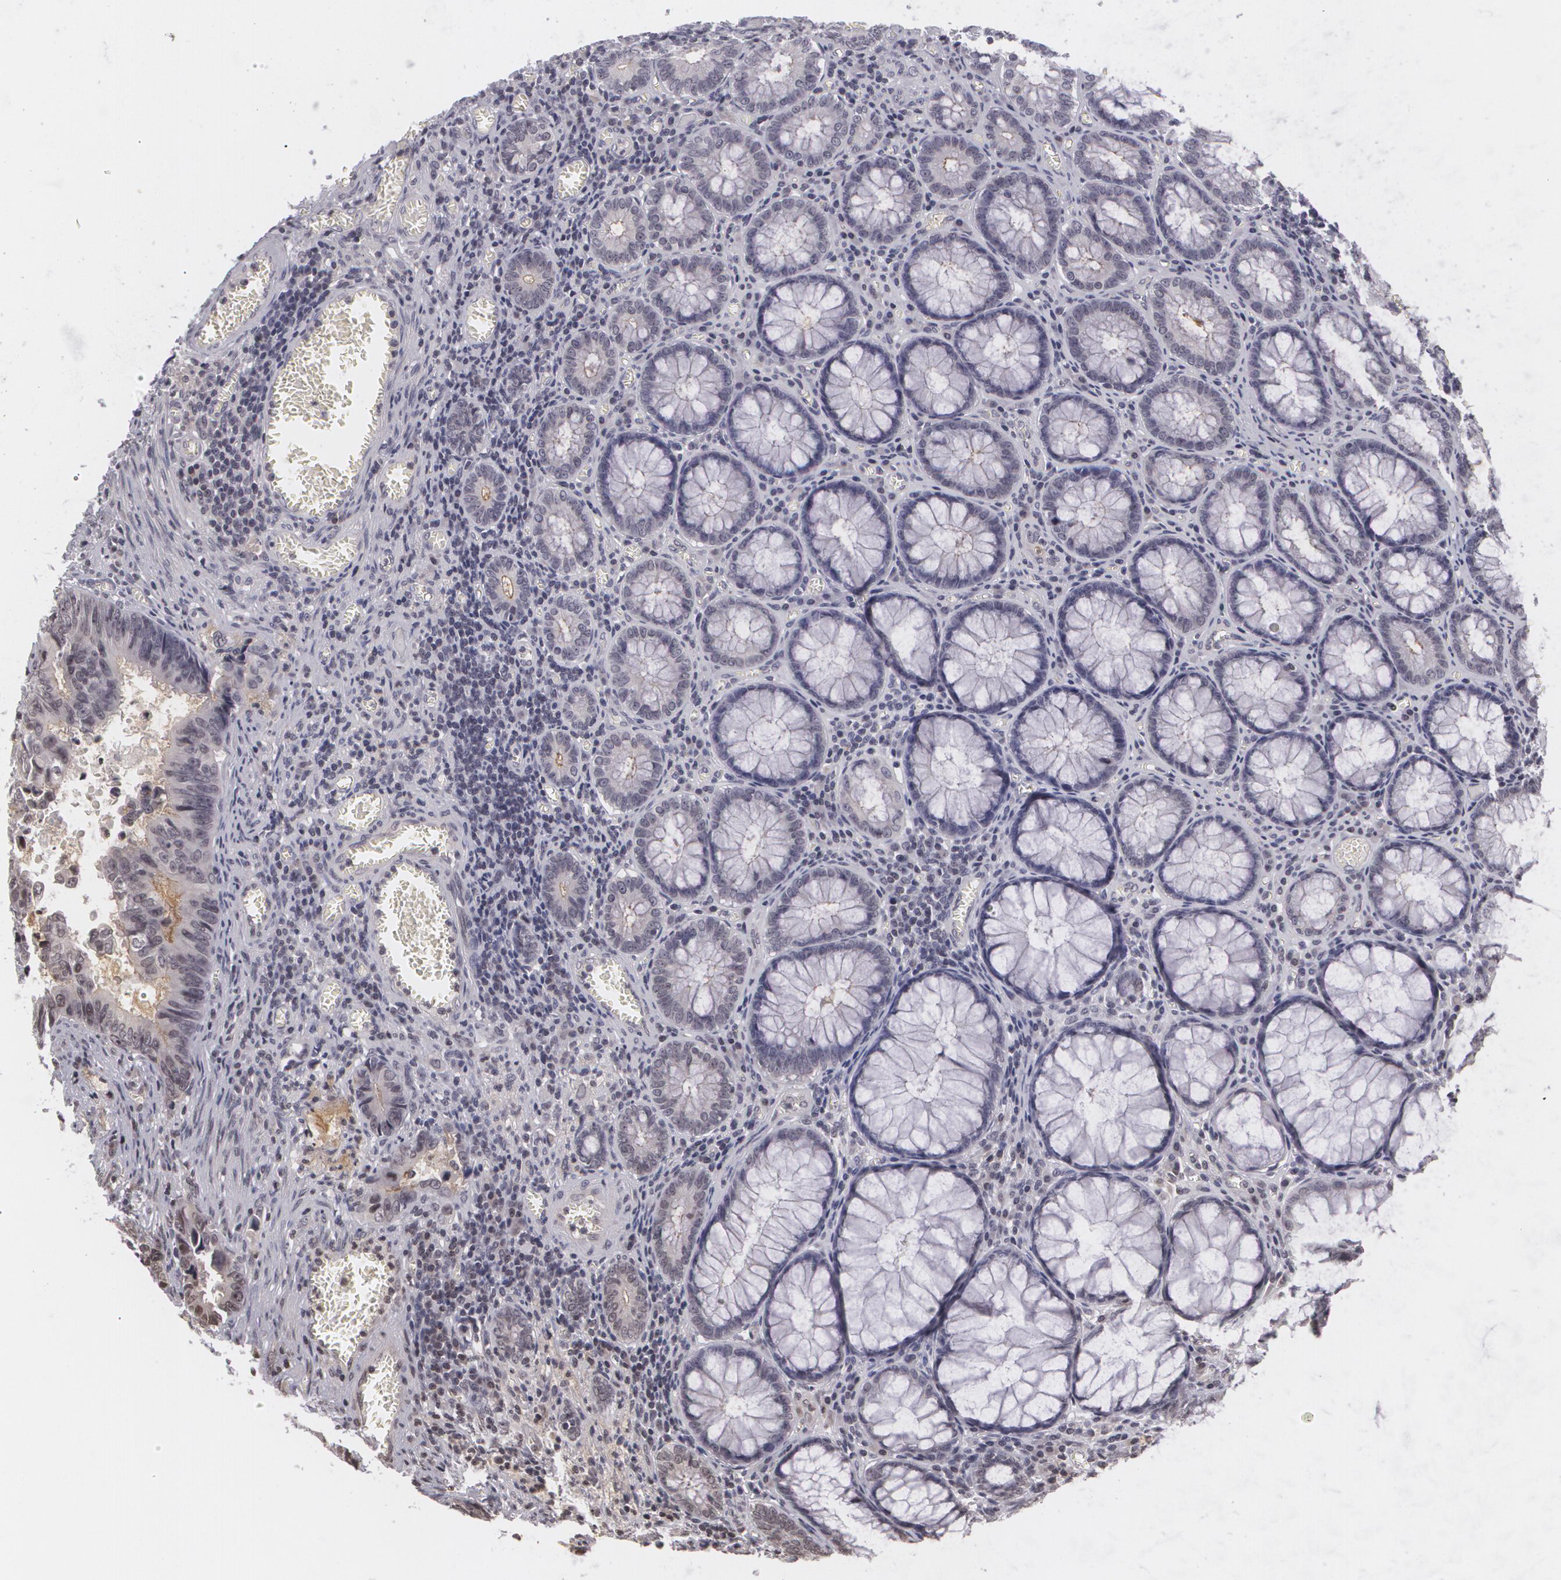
{"staining": {"intensity": "weak", "quantity": ">75%", "location": "cytoplasmic/membranous"}, "tissue": "colorectal cancer", "cell_type": "Tumor cells", "image_type": "cancer", "snomed": [{"axis": "morphology", "description": "Adenocarcinoma, NOS"}, {"axis": "topography", "description": "Rectum"}], "caption": "Human colorectal adenocarcinoma stained with a protein marker displays weak staining in tumor cells.", "gene": "MUC1", "patient": {"sex": "female", "age": 98}}